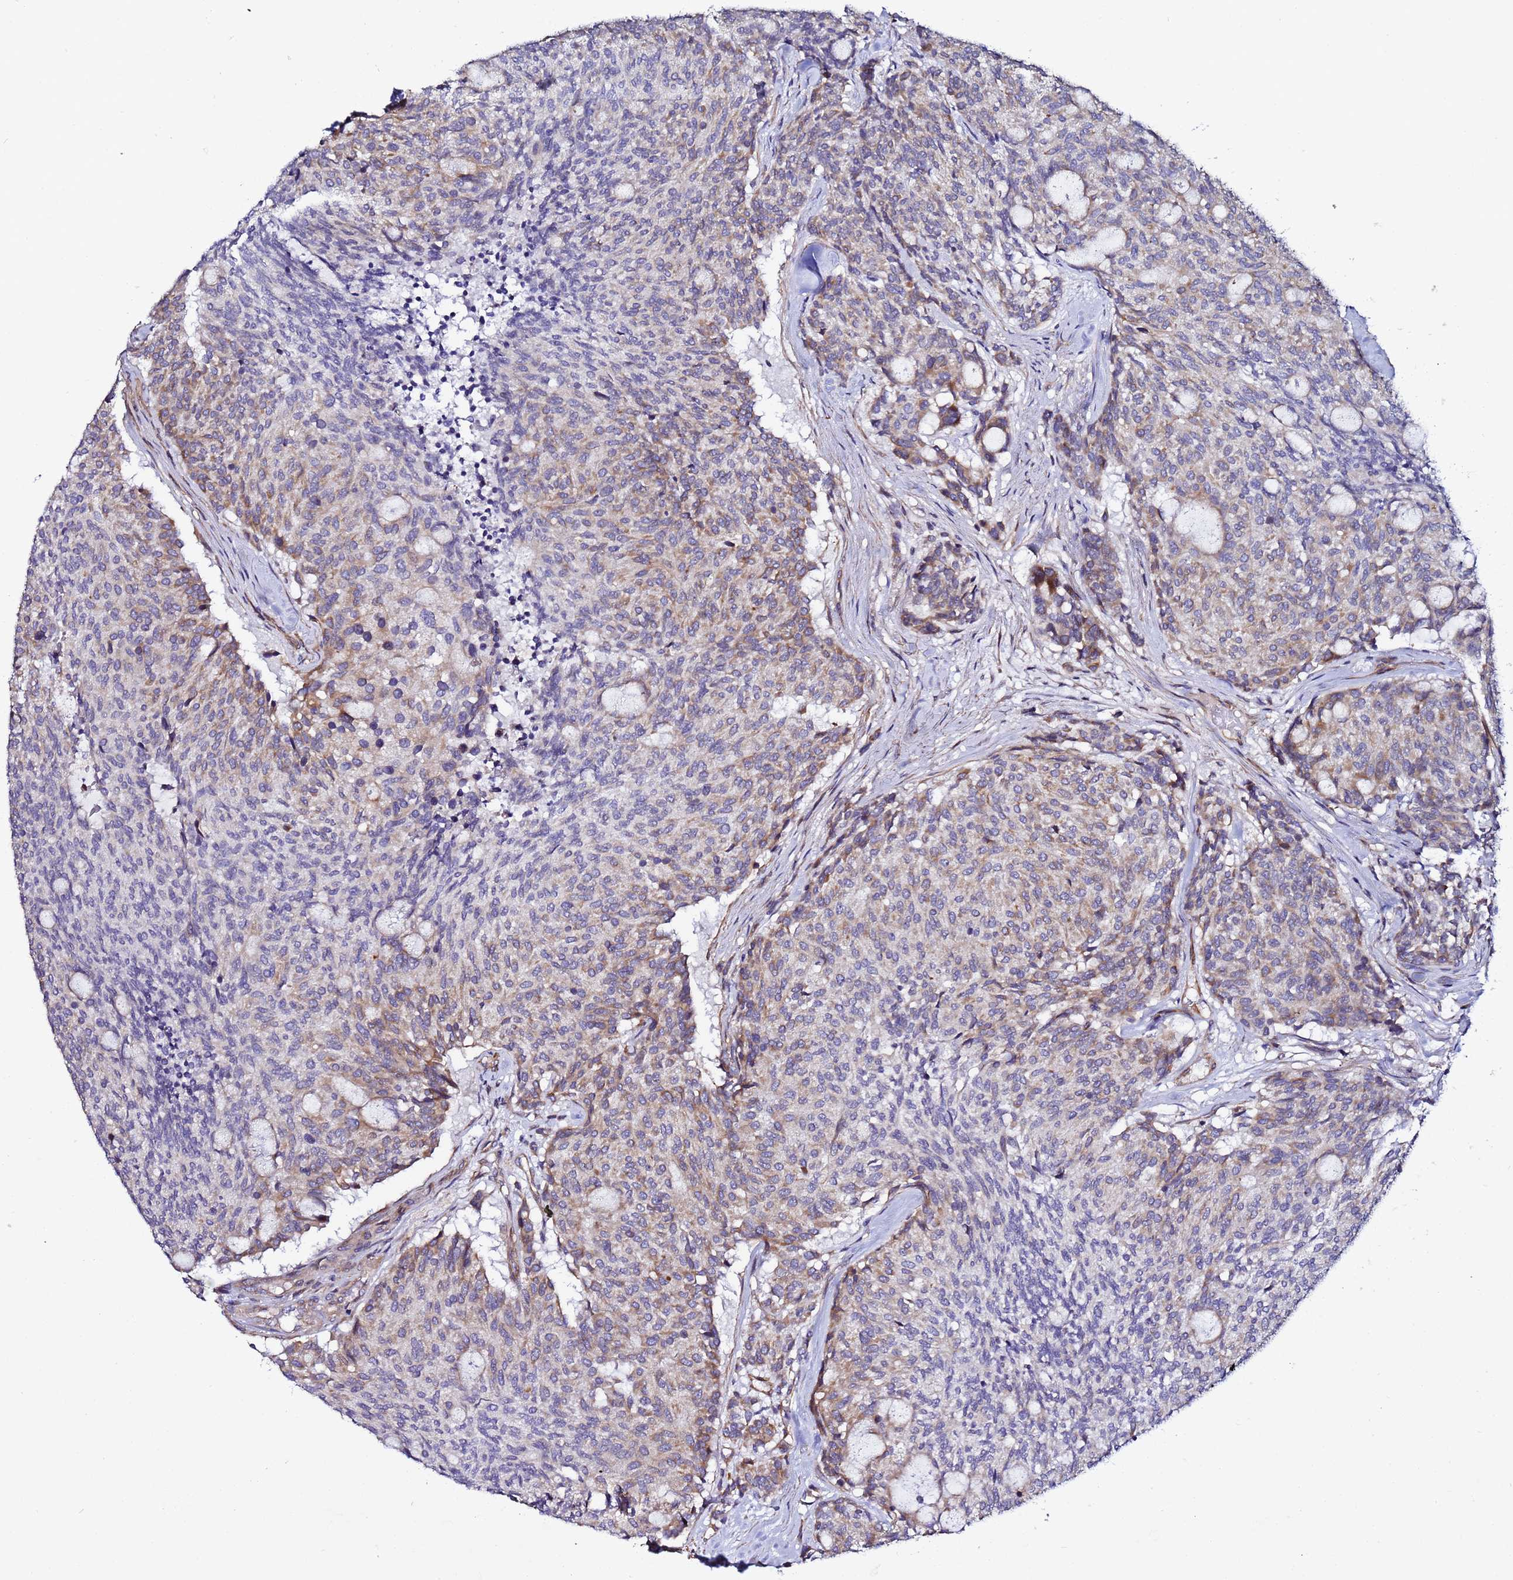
{"staining": {"intensity": "moderate", "quantity": "25%-75%", "location": "cytoplasmic/membranous"}, "tissue": "carcinoid", "cell_type": "Tumor cells", "image_type": "cancer", "snomed": [{"axis": "morphology", "description": "Carcinoid, malignant, NOS"}, {"axis": "topography", "description": "Pancreas"}], "caption": "Moderate cytoplasmic/membranous expression for a protein is identified in approximately 25%-75% of tumor cells of carcinoid (malignant) using IHC.", "gene": "JRKL", "patient": {"sex": "female", "age": 54}}